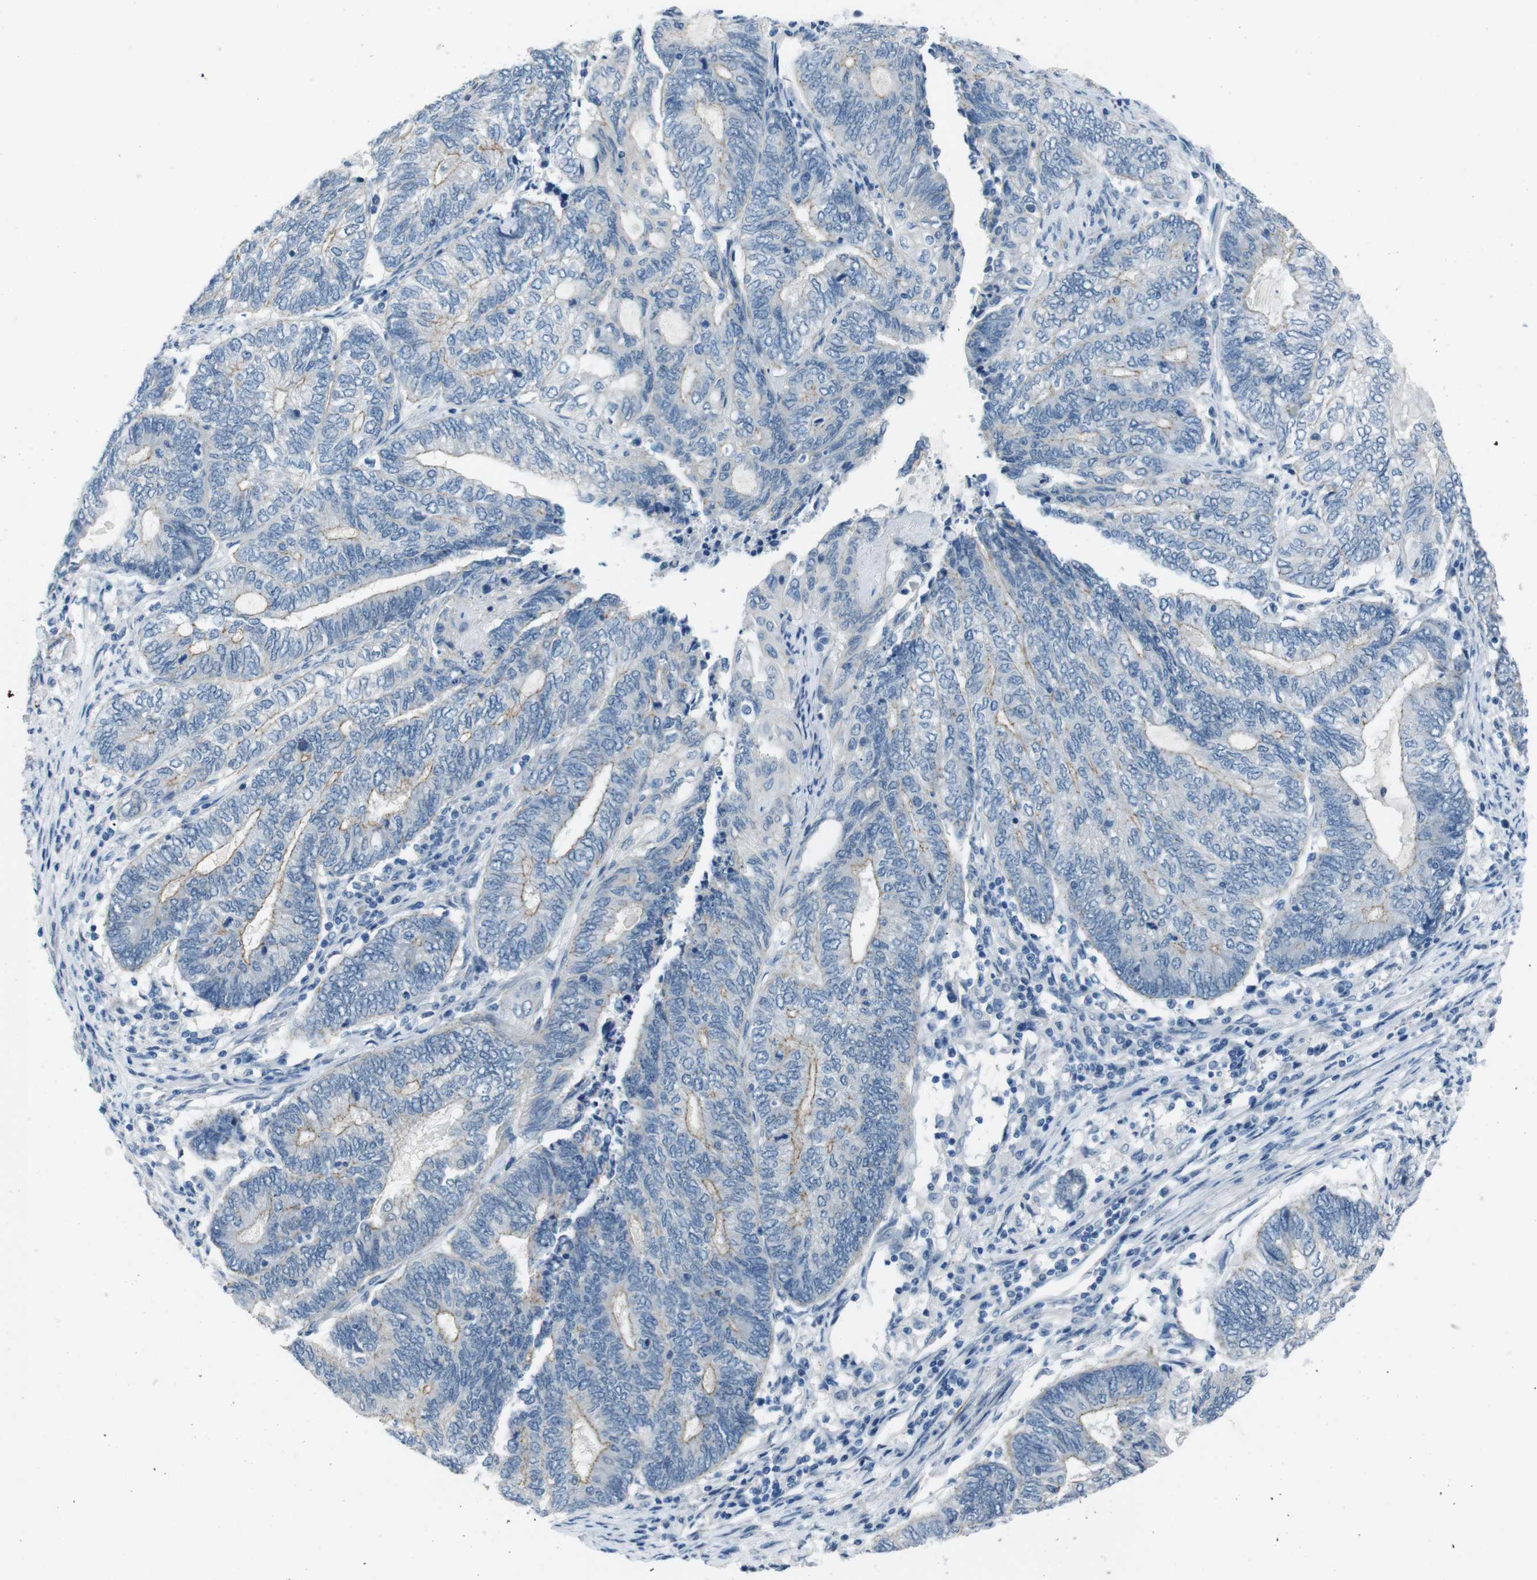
{"staining": {"intensity": "weak", "quantity": "<25%", "location": "cytoplasmic/membranous"}, "tissue": "endometrial cancer", "cell_type": "Tumor cells", "image_type": "cancer", "snomed": [{"axis": "morphology", "description": "Adenocarcinoma, NOS"}, {"axis": "topography", "description": "Uterus"}, {"axis": "topography", "description": "Endometrium"}], "caption": "A high-resolution micrograph shows immunohistochemistry (IHC) staining of endometrial cancer, which exhibits no significant staining in tumor cells.", "gene": "HRH2", "patient": {"sex": "female", "age": 70}}